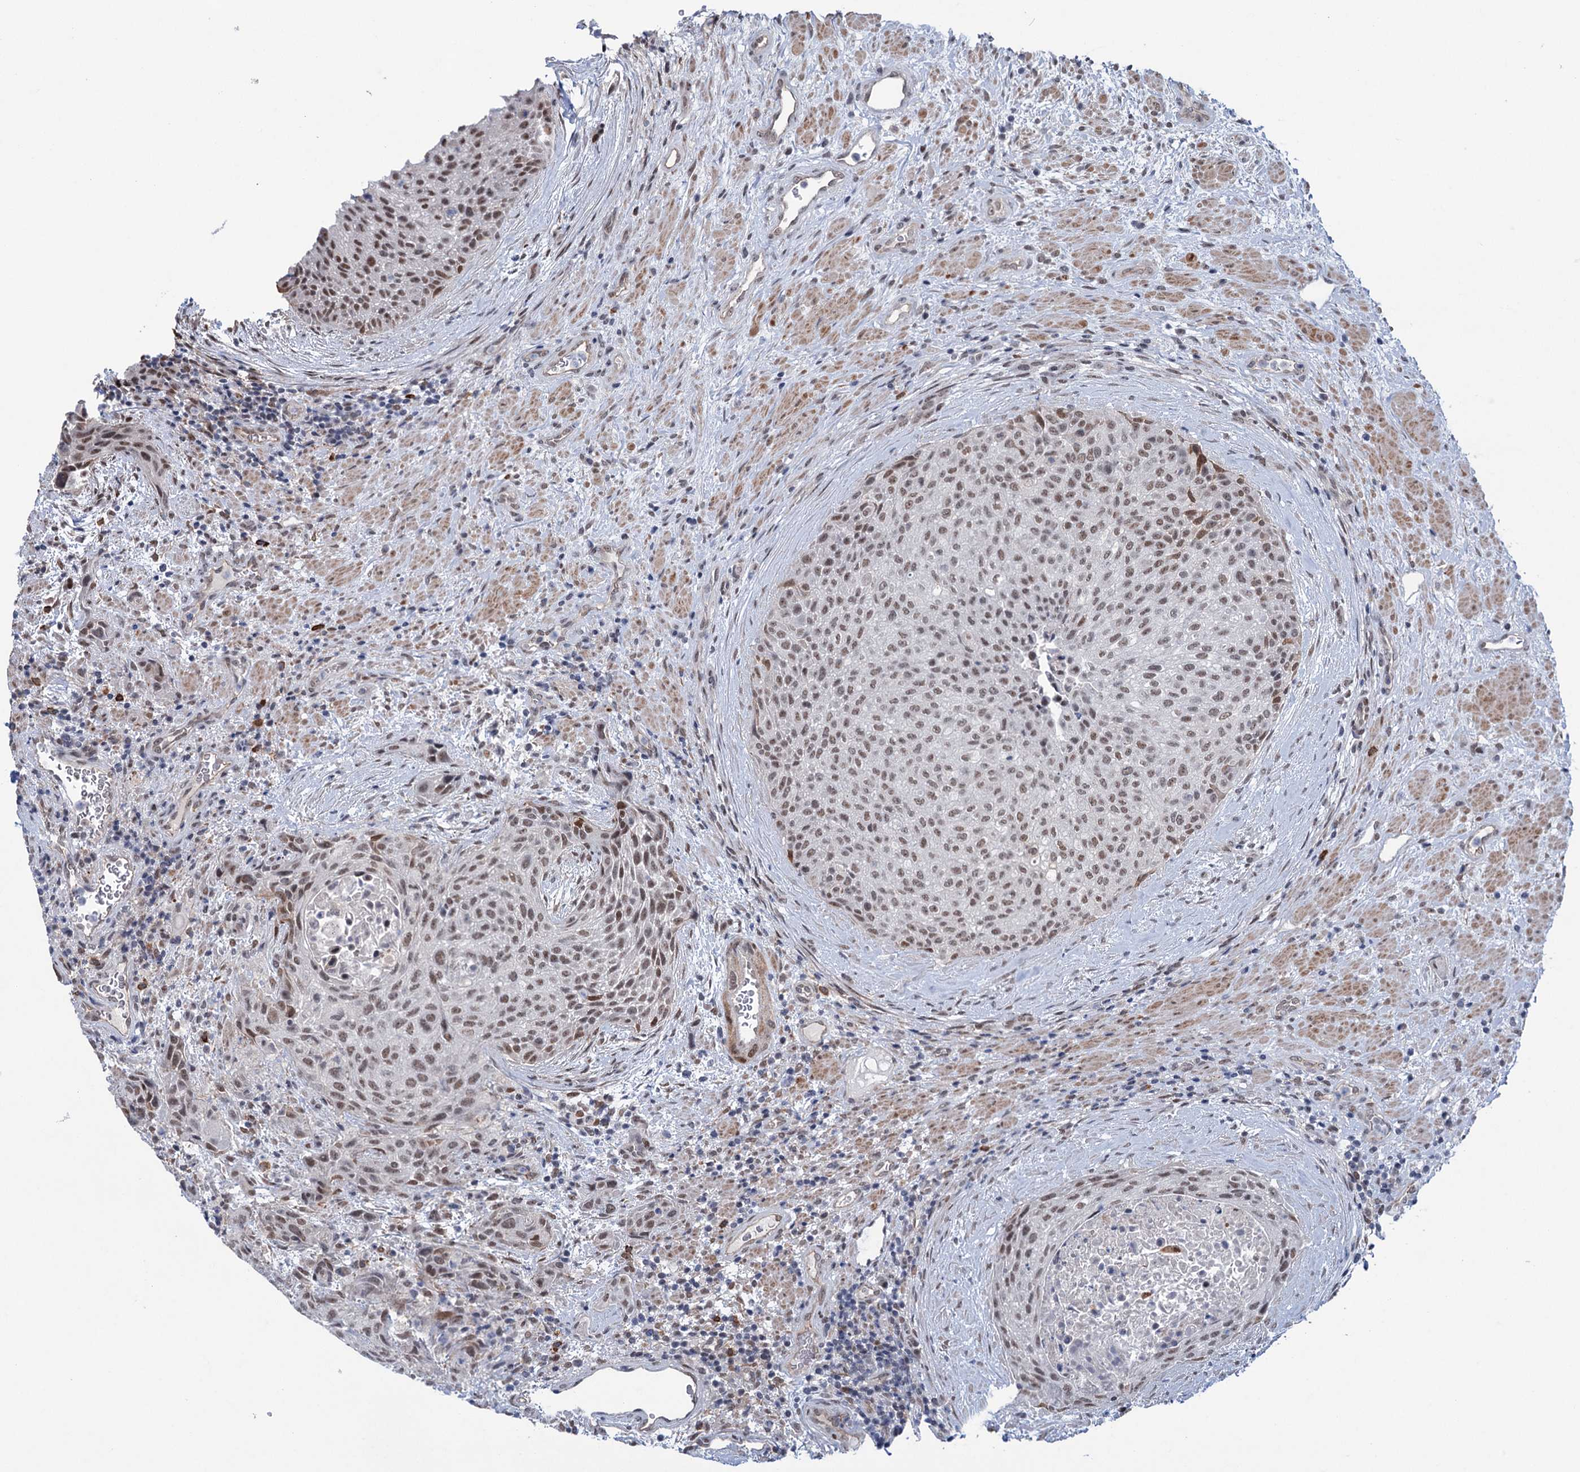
{"staining": {"intensity": "moderate", "quantity": ">75%", "location": "nuclear"}, "tissue": "urothelial cancer", "cell_type": "Tumor cells", "image_type": "cancer", "snomed": [{"axis": "morphology", "description": "Normal tissue, NOS"}, {"axis": "morphology", "description": "Urothelial carcinoma, NOS"}, {"axis": "topography", "description": "Urinary bladder"}, {"axis": "topography", "description": "Peripheral nerve tissue"}], "caption": "Immunohistochemistry (IHC) (DAB (3,3'-diaminobenzidine)) staining of transitional cell carcinoma displays moderate nuclear protein expression in about >75% of tumor cells.", "gene": "FAM53A", "patient": {"sex": "male", "age": 35}}